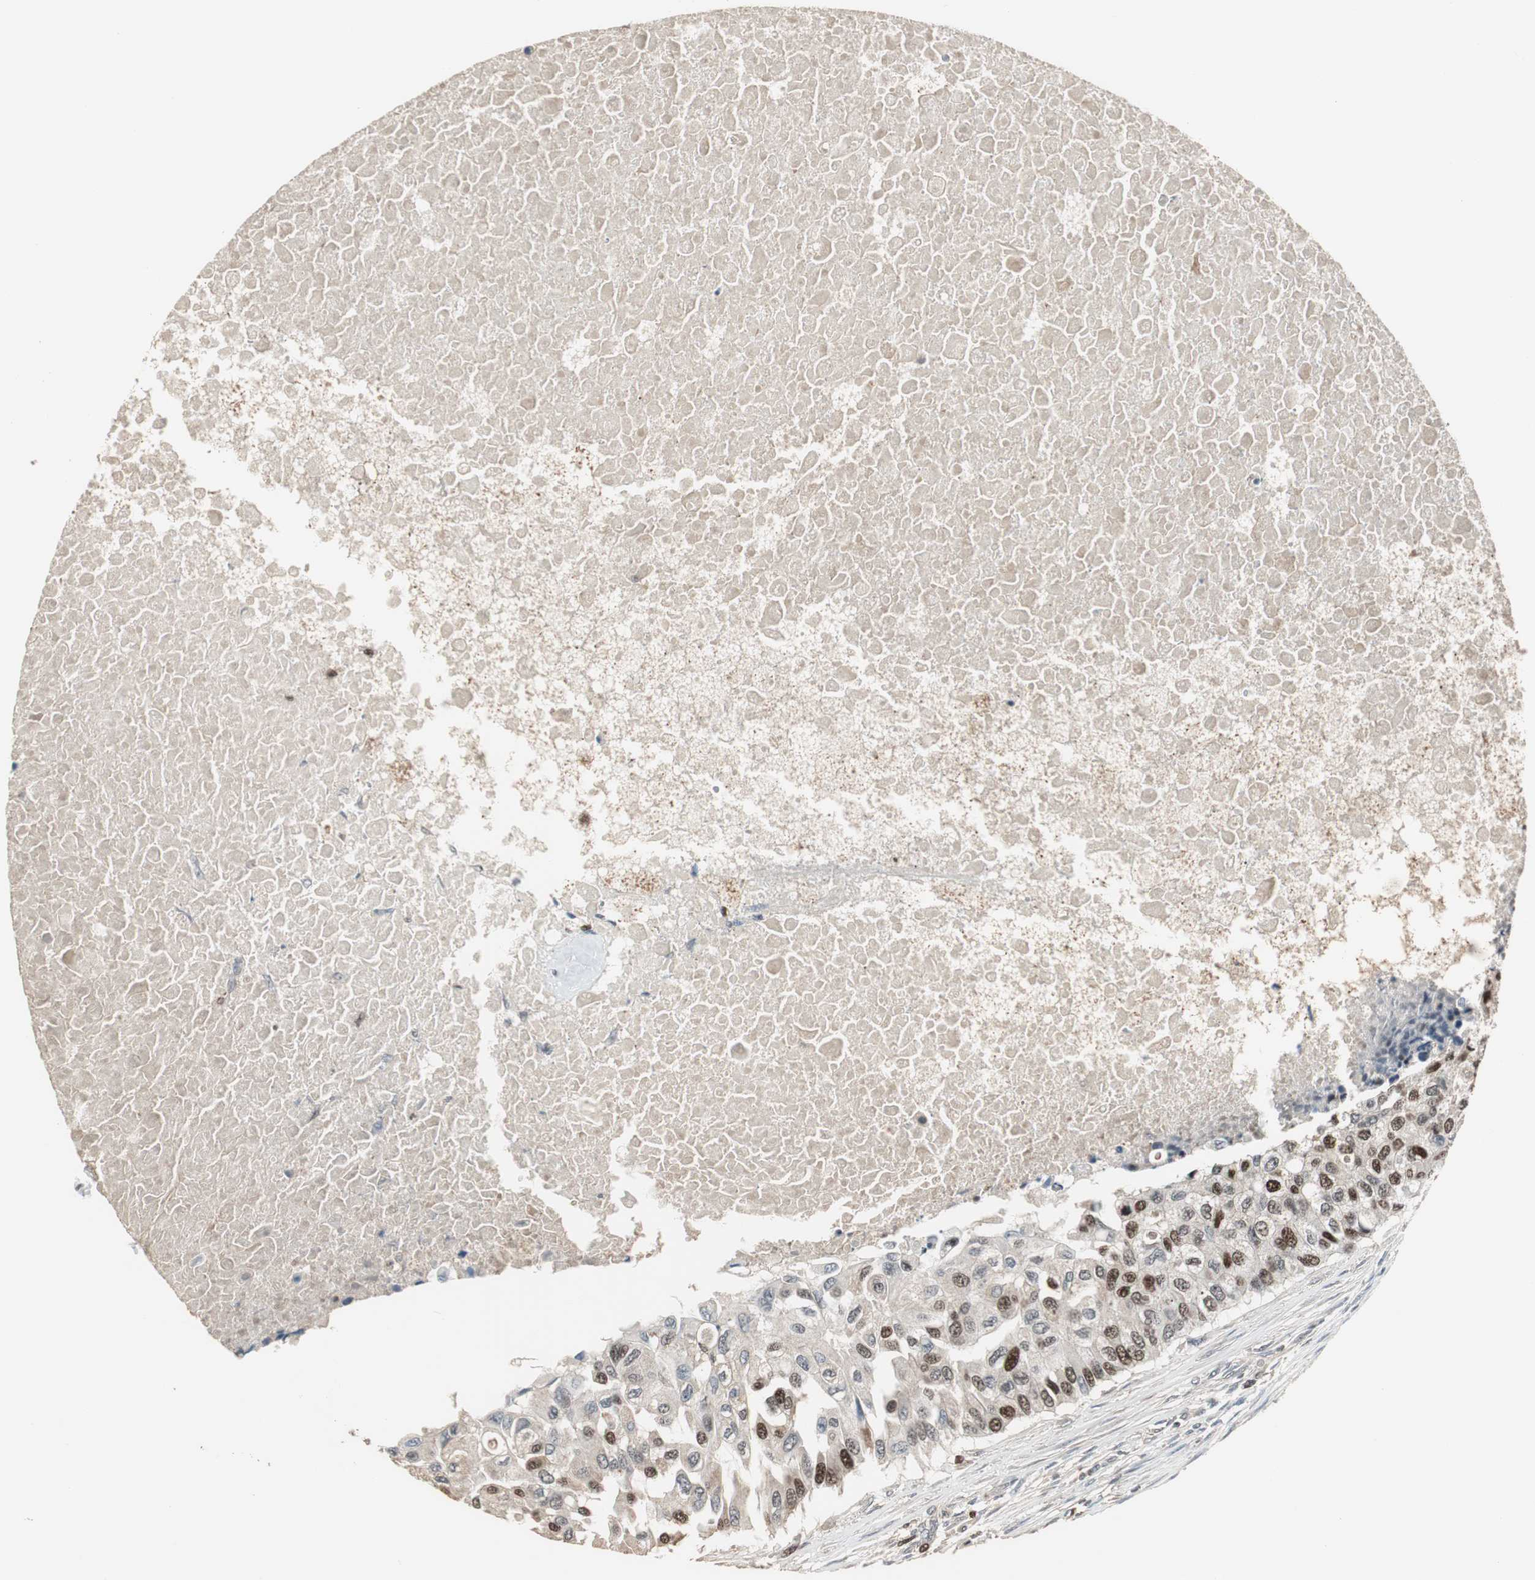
{"staining": {"intensity": "strong", "quantity": "25%-75%", "location": "nuclear"}, "tissue": "breast cancer", "cell_type": "Tumor cells", "image_type": "cancer", "snomed": [{"axis": "morphology", "description": "Normal tissue, NOS"}, {"axis": "morphology", "description": "Duct carcinoma"}, {"axis": "topography", "description": "Breast"}], "caption": "Immunohistochemical staining of human breast invasive ductal carcinoma reveals strong nuclear protein expression in approximately 25%-75% of tumor cells.", "gene": "FEN1", "patient": {"sex": "female", "age": 49}}